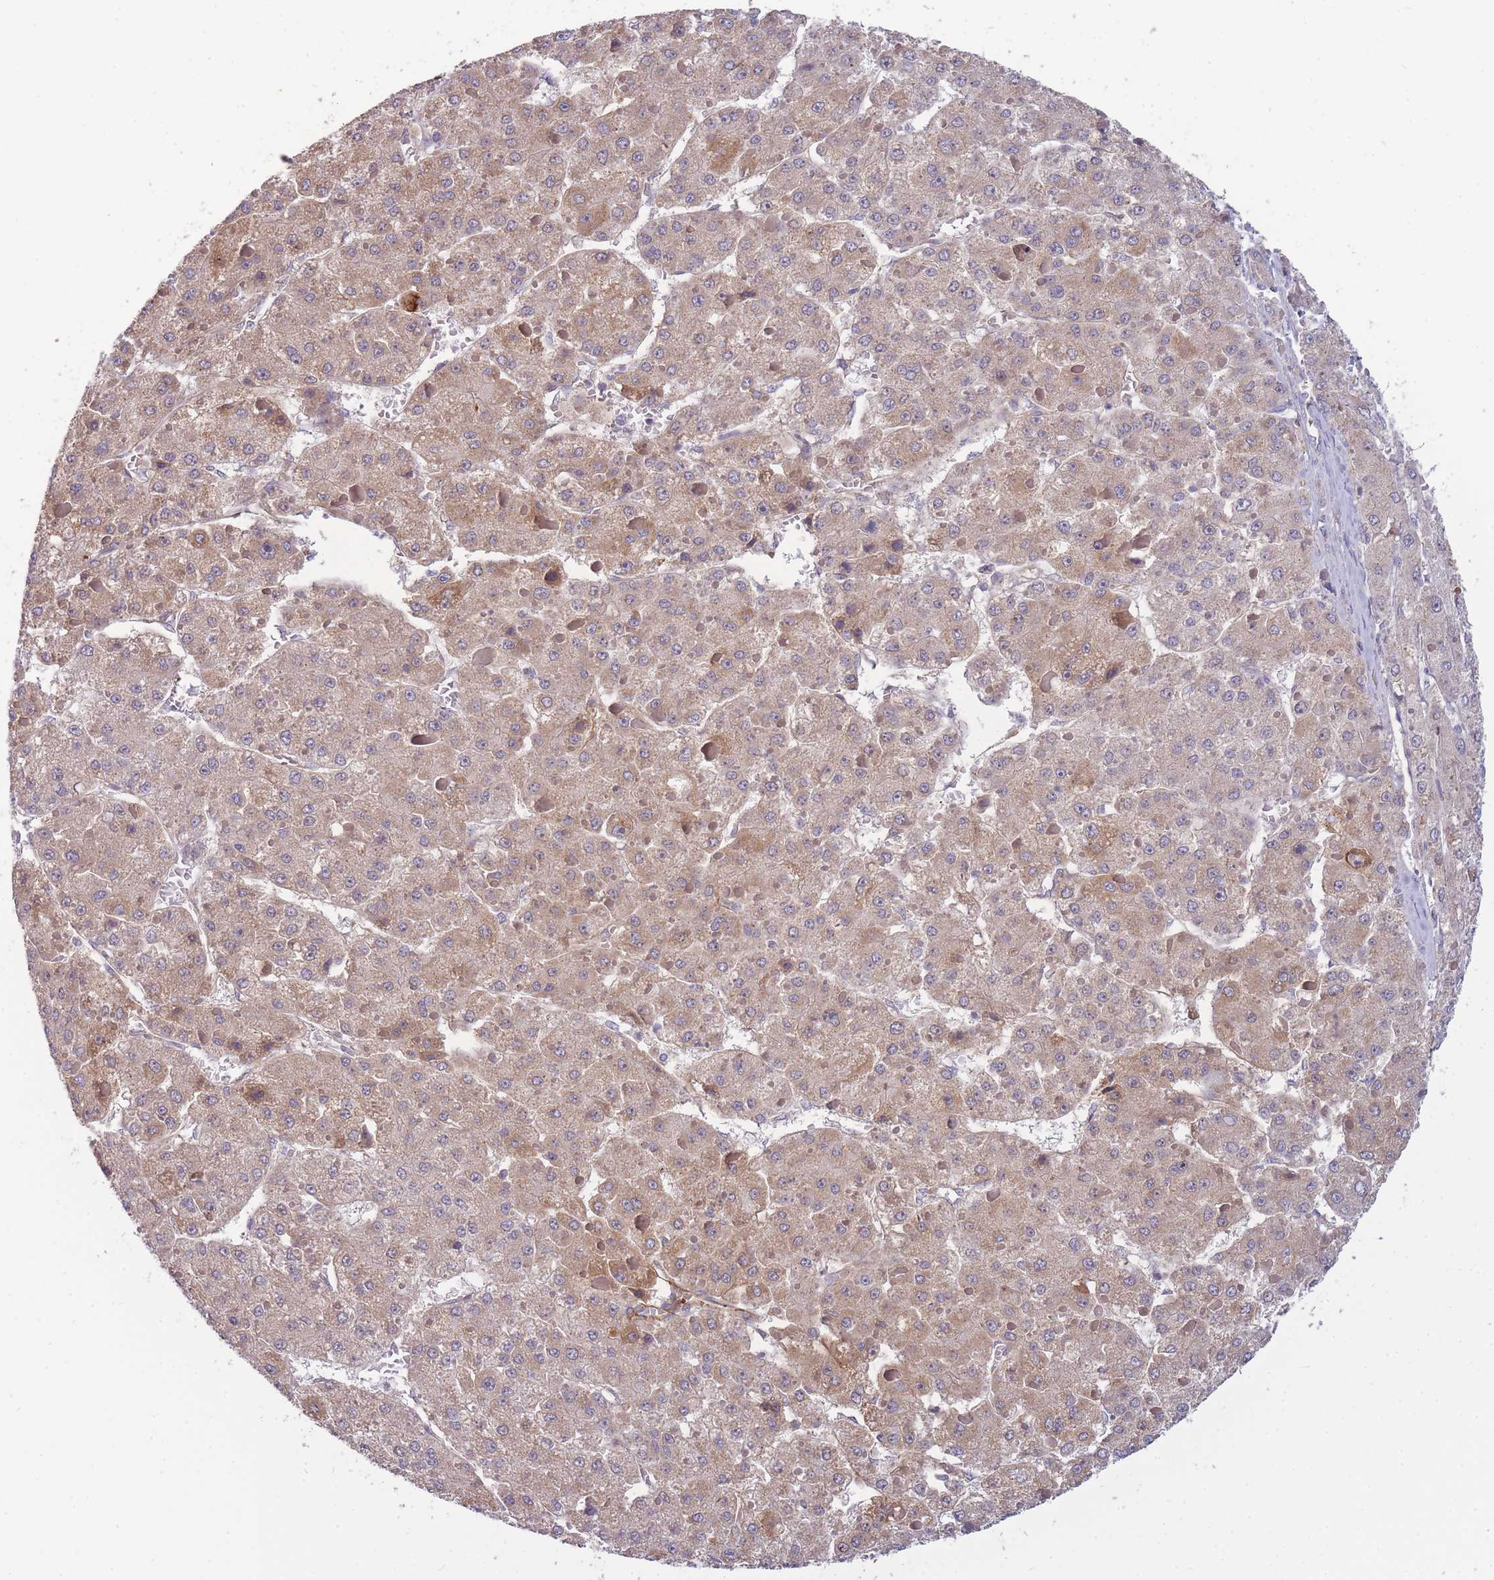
{"staining": {"intensity": "weak", "quantity": ">75%", "location": "cytoplasmic/membranous"}, "tissue": "liver cancer", "cell_type": "Tumor cells", "image_type": "cancer", "snomed": [{"axis": "morphology", "description": "Carcinoma, Hepatocellular, NOS"}, {"axis": "topography", "description": "Liver"}], "caption": "Human hepatocellular carcinoma (liver) stained with a protein marker demonstrates weak staining in tumor cells.", "gene": "NDUFAF5", "patient": {"sex": "female", "age": 73}}